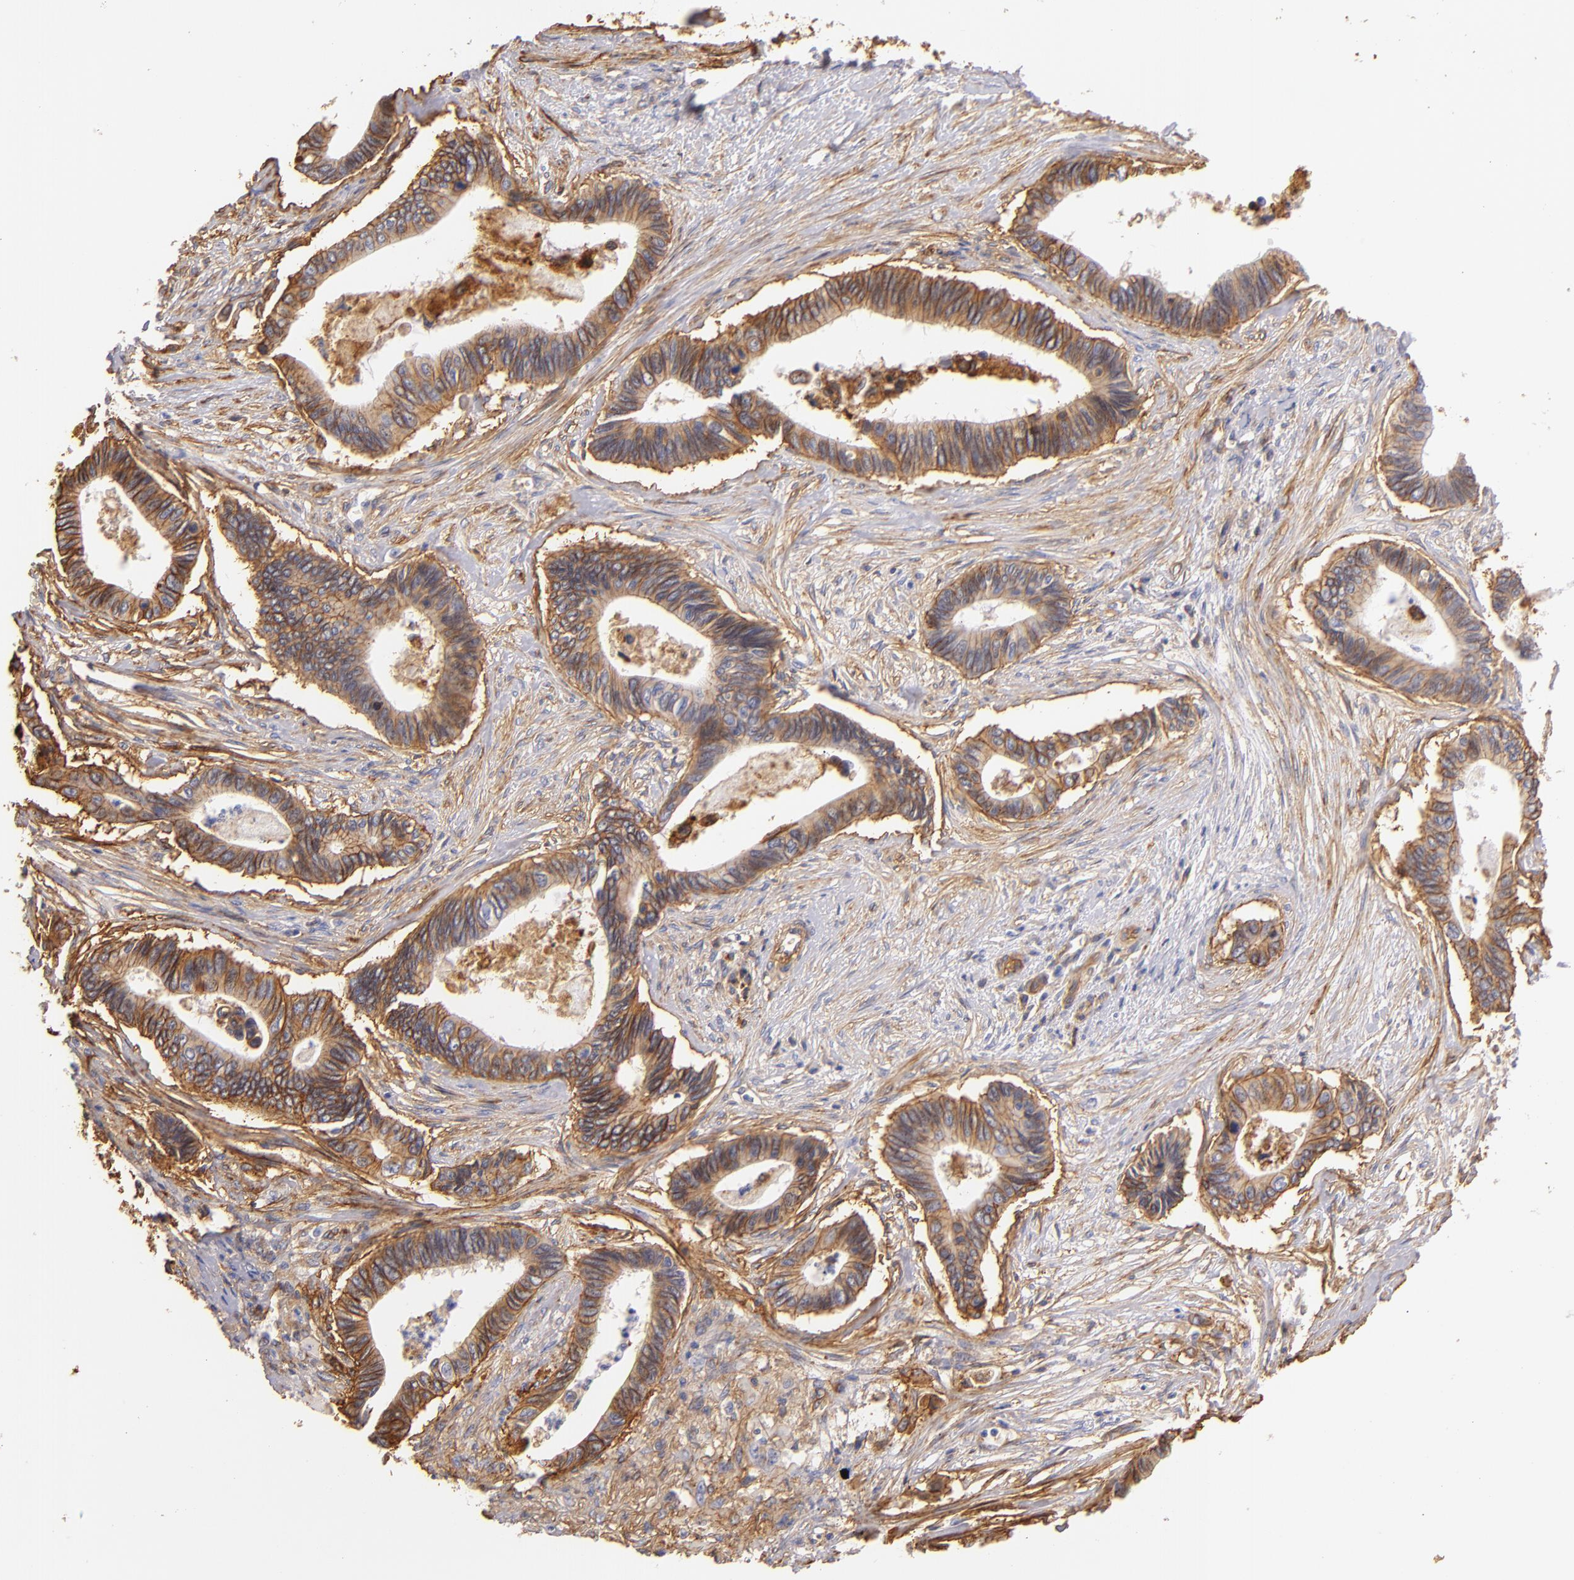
{"staining": {"intensity": "strong", "quantity": ">75%", "location": "cytoplasmic/membranous"}, "tissue": "pancreatic cancer", "cell_type": "Tumor cells", "image_type": "cancer", "snomed": [{"axis": "morphology", "description": "Adenocarcinoma, NOS"}, {"axis": "topography", "description": "Pancreas"}], "caption": "A photomicrograph of pancreatic cancer (adenocarcinoma) stained for a protein displays strong cytoplasmic/membranous brown staining in tumor cells.", "gene": "CD151", "patient": {"sex": "female", "age": 70}}